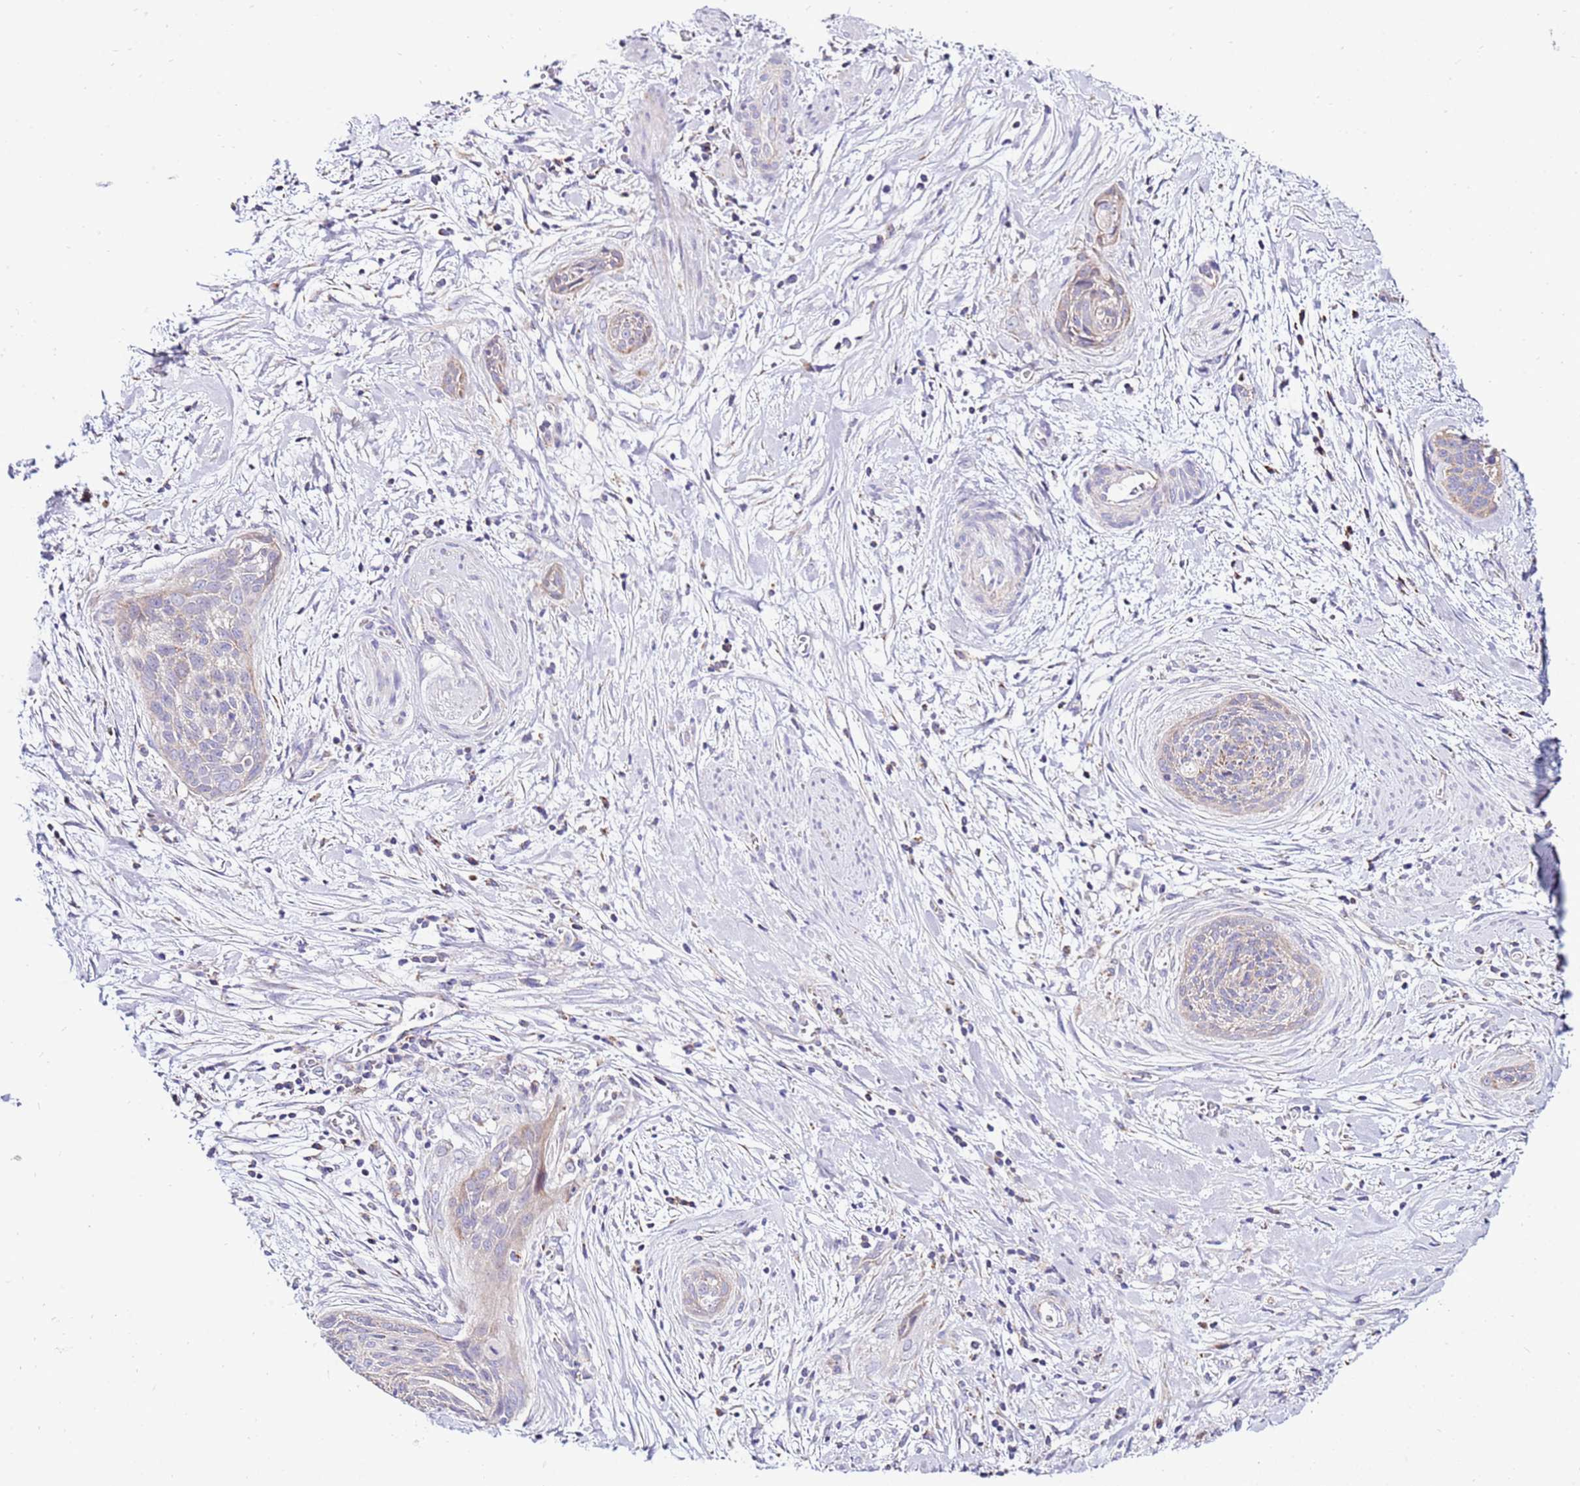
{"staining": {"intensity": "weak", "quantity": "<25%", "location": "cytoplasmic/membranous"}, "tissue": "cervical cancer", "cell_type": "Tumor cells", "image_type": "cancer", "snomed": [{"axis": "morphology", "description": "Squamous cell carcinoma, NOS"}, {"axis": "topography", "description": "Cervix"}], "caption": "Tumor cells show no significant expression in cervical cancer.", "gene": "IGF1R", "patient": {"sex": "female", "age": 55}}